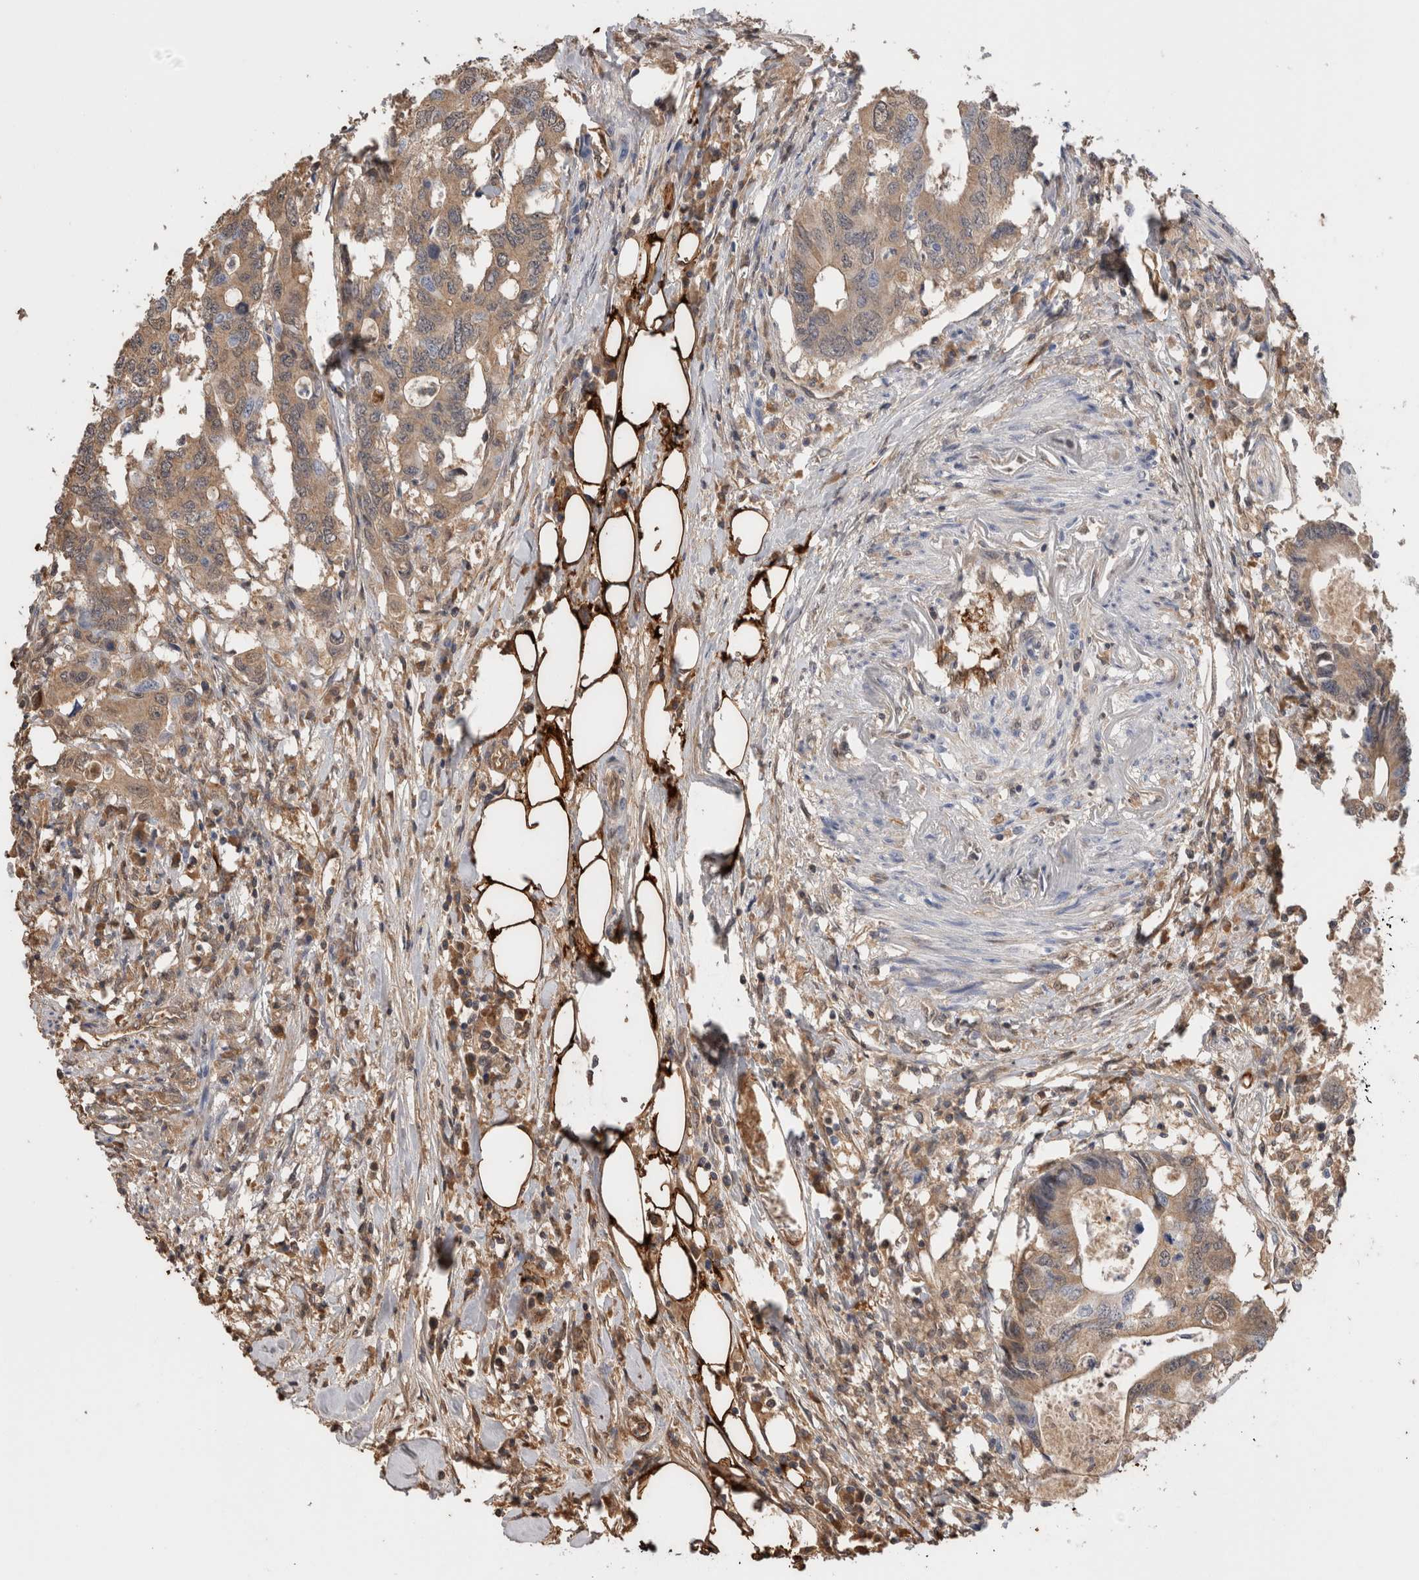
{"staining": {"intensity": "moderate", "quantity": ">75%", "location": "cytoplasmic/membranous"}, "tissue": "colorectal cancer", "cell_type": "Tumor cells", "image_type": "cancer", "snomed": [{"axis": "morphology", "description": "Adenocarcinoma, NOS"}, {"axis": "topography", "description": "Colon"}], "caption": "This is a photomicrograph of IHC staining of colorectal cancer (adenocarcinoma), which shows moderate staining in the cytoplasmic/membranous of tumor cells.", "gene": "FABP4", "patient": {"sex": "male", "age": 71}}